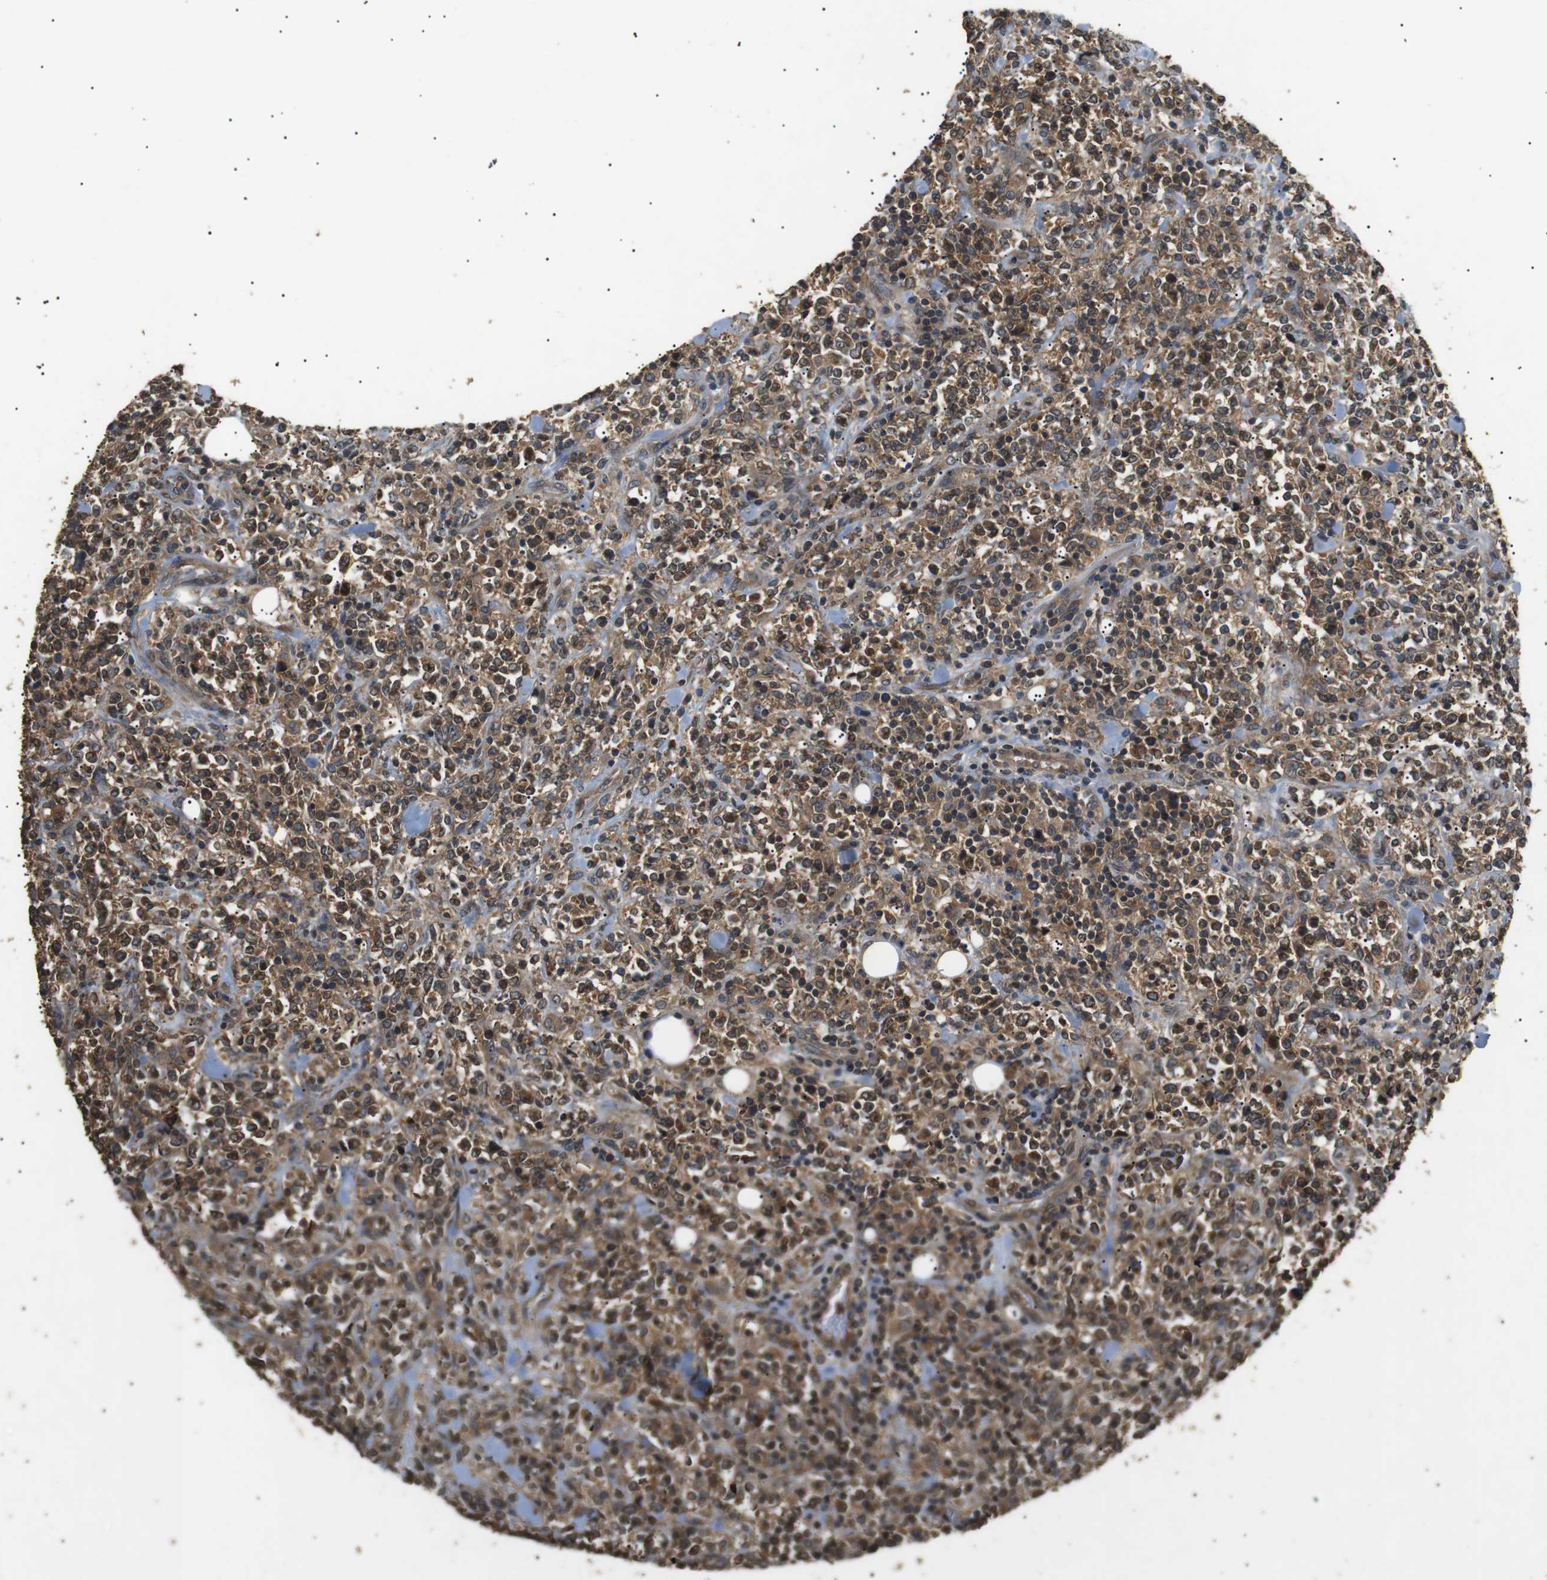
{"staining": {"intensity": "strong", "quantity": ">75%", "location": "cytoplasmic/membranous"}, "tissue": "lymphoma", "cell_type": "Tumor cells", "image_type": "cancer", "snomed": [{"axis": "morphology", "description": "Malignant lymphoma, non-Hodgkin's type, High grade"}, {"axis": "topography", "description": "Soft tissue"}], "caption": "High-magnification brightfield microscopy of lymphoma stained with DAB (brown) and counterstained with hematoxylin (blue). tumor cells exhibit strong cytoplasmic/membranous positivity is appreciated in about>75% of cells.", "gene": "TBC1D15", "patient": {"sex": "male", "age": 18}}